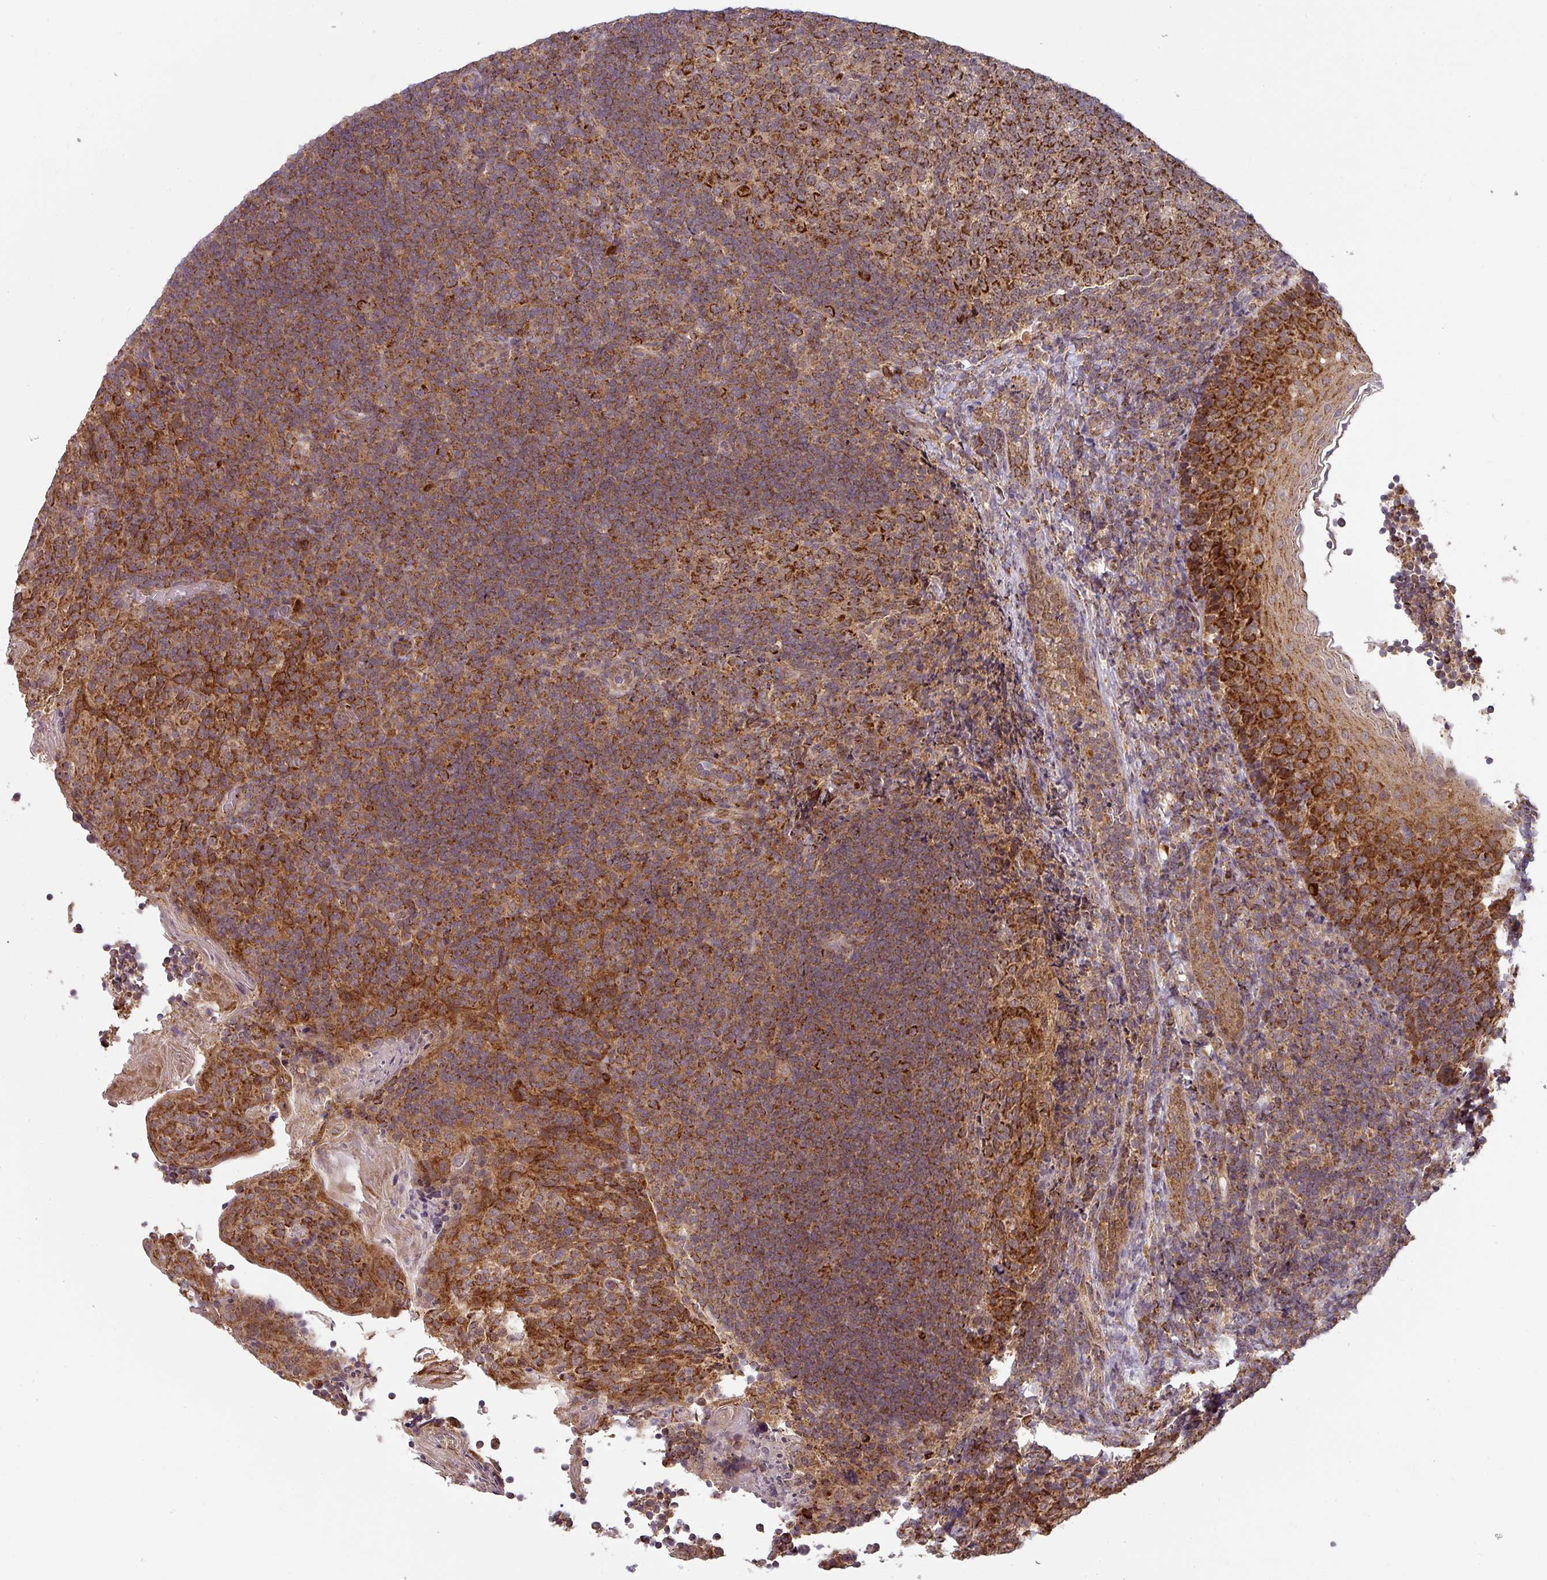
{"staining": {"intensity": "strong", "quantity": ">75%", "location": "cytoplasmic/membranous"}, "tissue": "tonsil", "cell_type": "Germinal center cells", "image_type": "normal", "snomed": [{"axis": "morphology", "description": "Normal tissue, NOS"}, {"axis": "topography", "description": "Tonsil"}], "caption": "This is a micrograph of immunohistochemistry (IHC) staining of benign tonsil, which shows strong expression in the cytoplasmic/membranous of germinal center cells.", "gene": "MRPS16", "patient": {"sex": "female", "age": 10}}